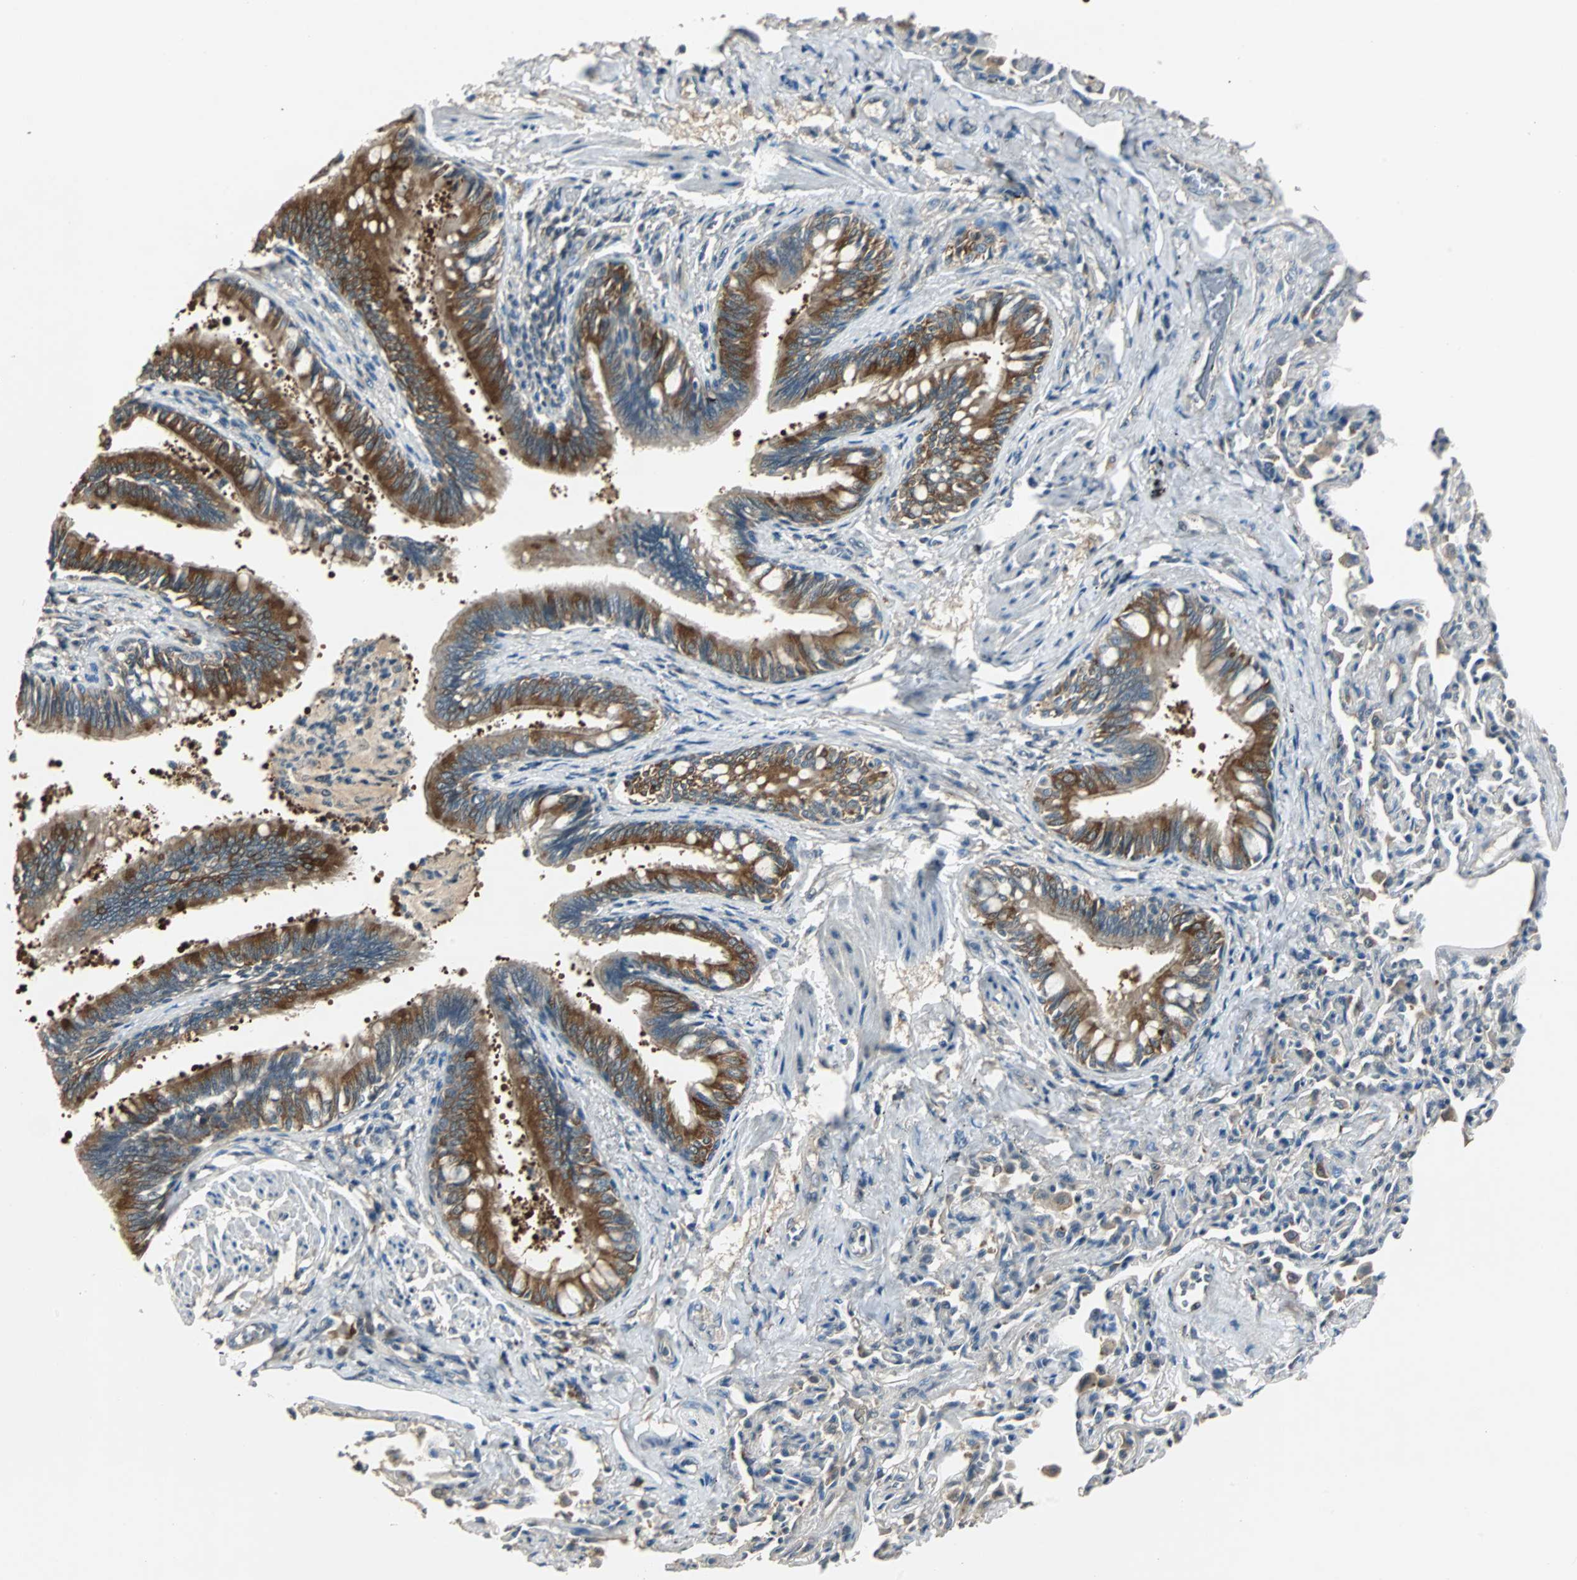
{"staining": {"intensity": "strong", "quantity": "25%-75%", "location": "cytoplasmic/membranous"}, "tissue": "bronchus", "cell_type": "Respiratory epithelial cells", "image_type": "normal", "snomed": [{"axis": "morphology", "description": "Normal tissue, NOS"}, {"axis": "topography", "description": "Lung"}], "caption": "Brown immunohistochemical staining in unremarkable human bronchus demonstrates strong cytoplasmic/membranous staining in approximately 25%-75% of respiratory epithelial cells.", "gene": "ABHD2", "patient": {"sex": "male", "age": 64}}